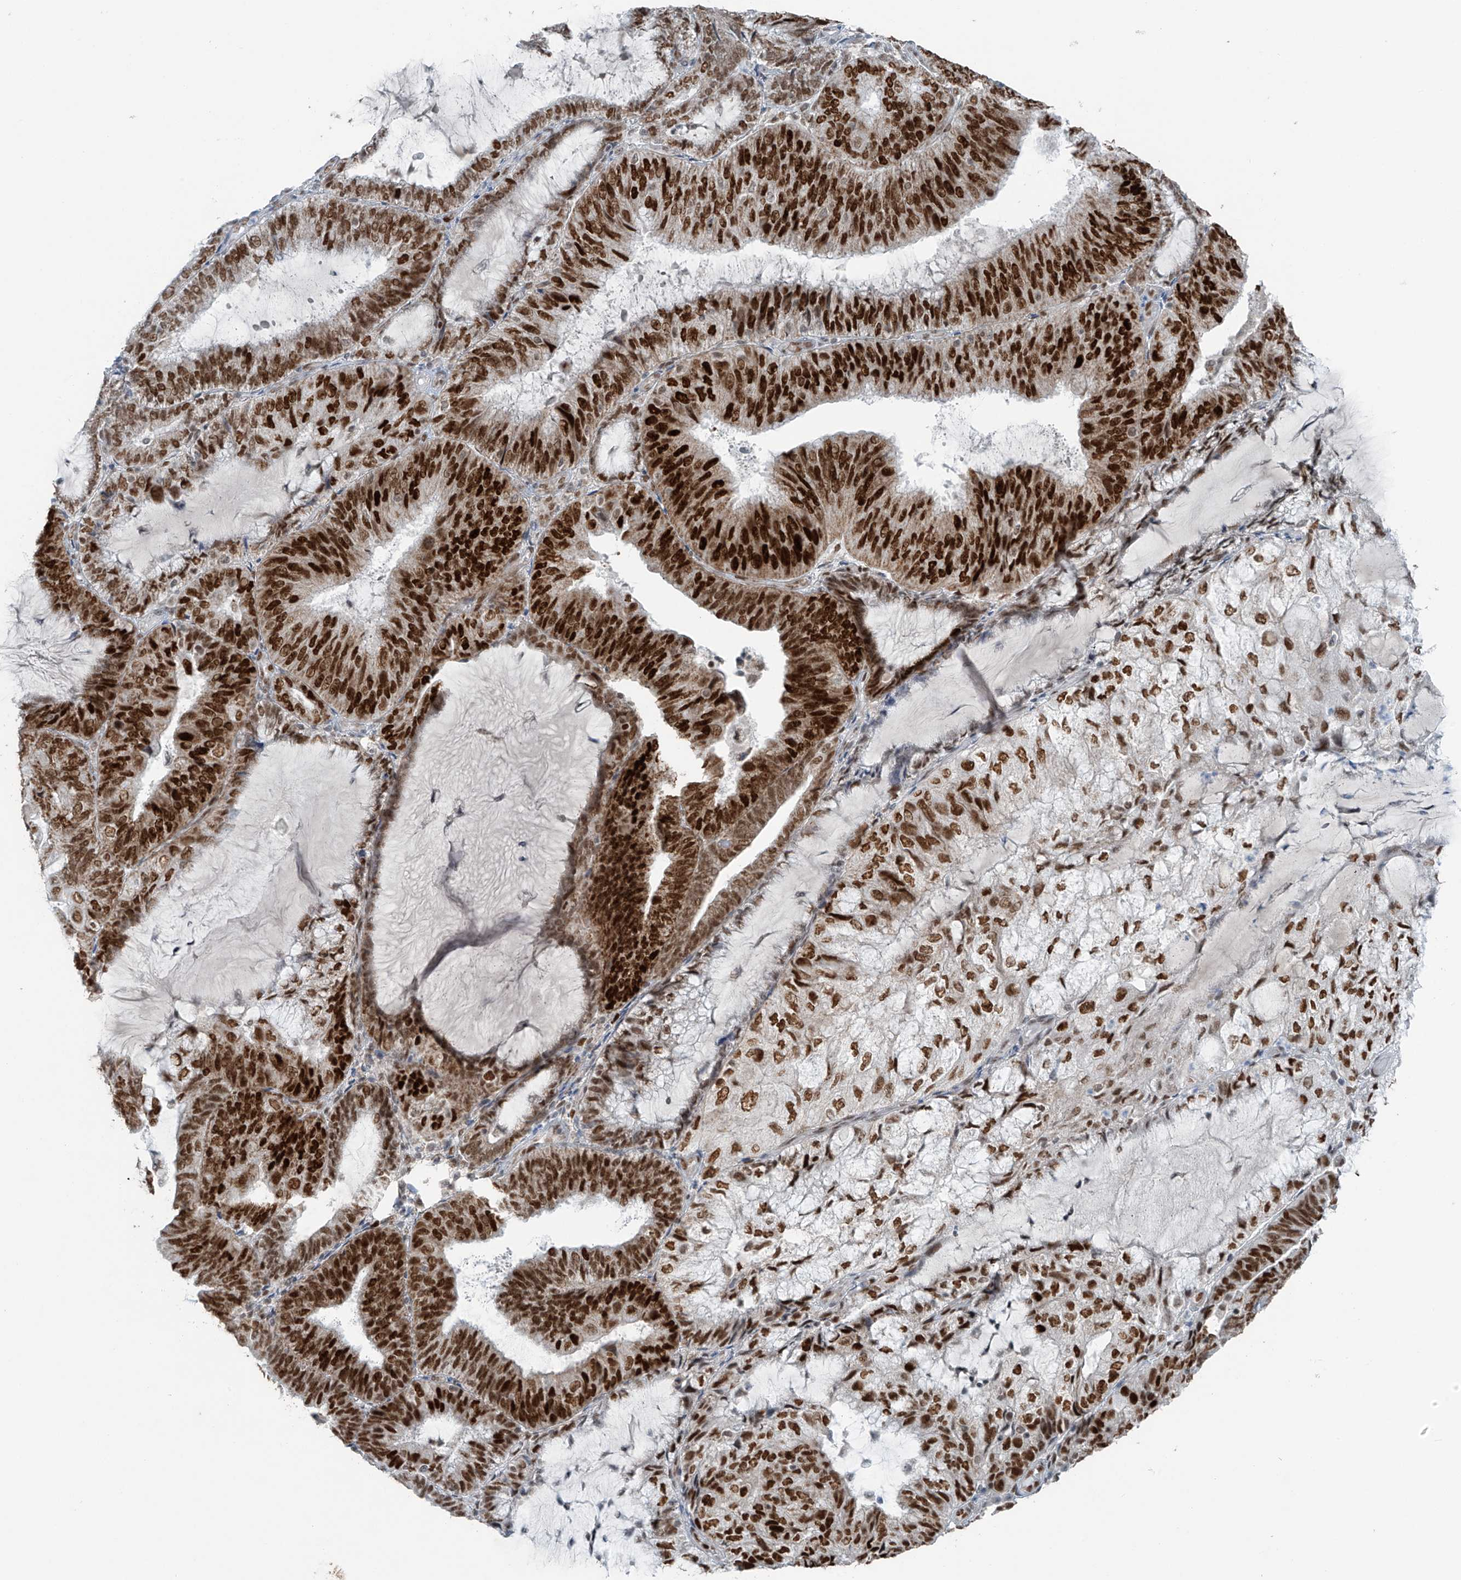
{"staining": {"intensity": "strong", "quantity": ">75%", "location": "nuclear"}, "tissue": "endometrial cancer", "cell_type": "Tumor cells", "image_type": "cancer", "snomed": [{"axis": "morphology", "description": "Adenocarcinoma, NOS"}, {"axis": "topography", "description": "Endometrium"}], "caption": "Endometrial adenocarcinoma stained with DAB immunohistochemistry (IHC) displays high levels of strong nuclear positivity in about >75% of tumor cells. Ihc stains the protein in brown and the nuclei are stained blue.", "gene": "WRNIP1", "patient": {"sex": "female", "age": 81}}